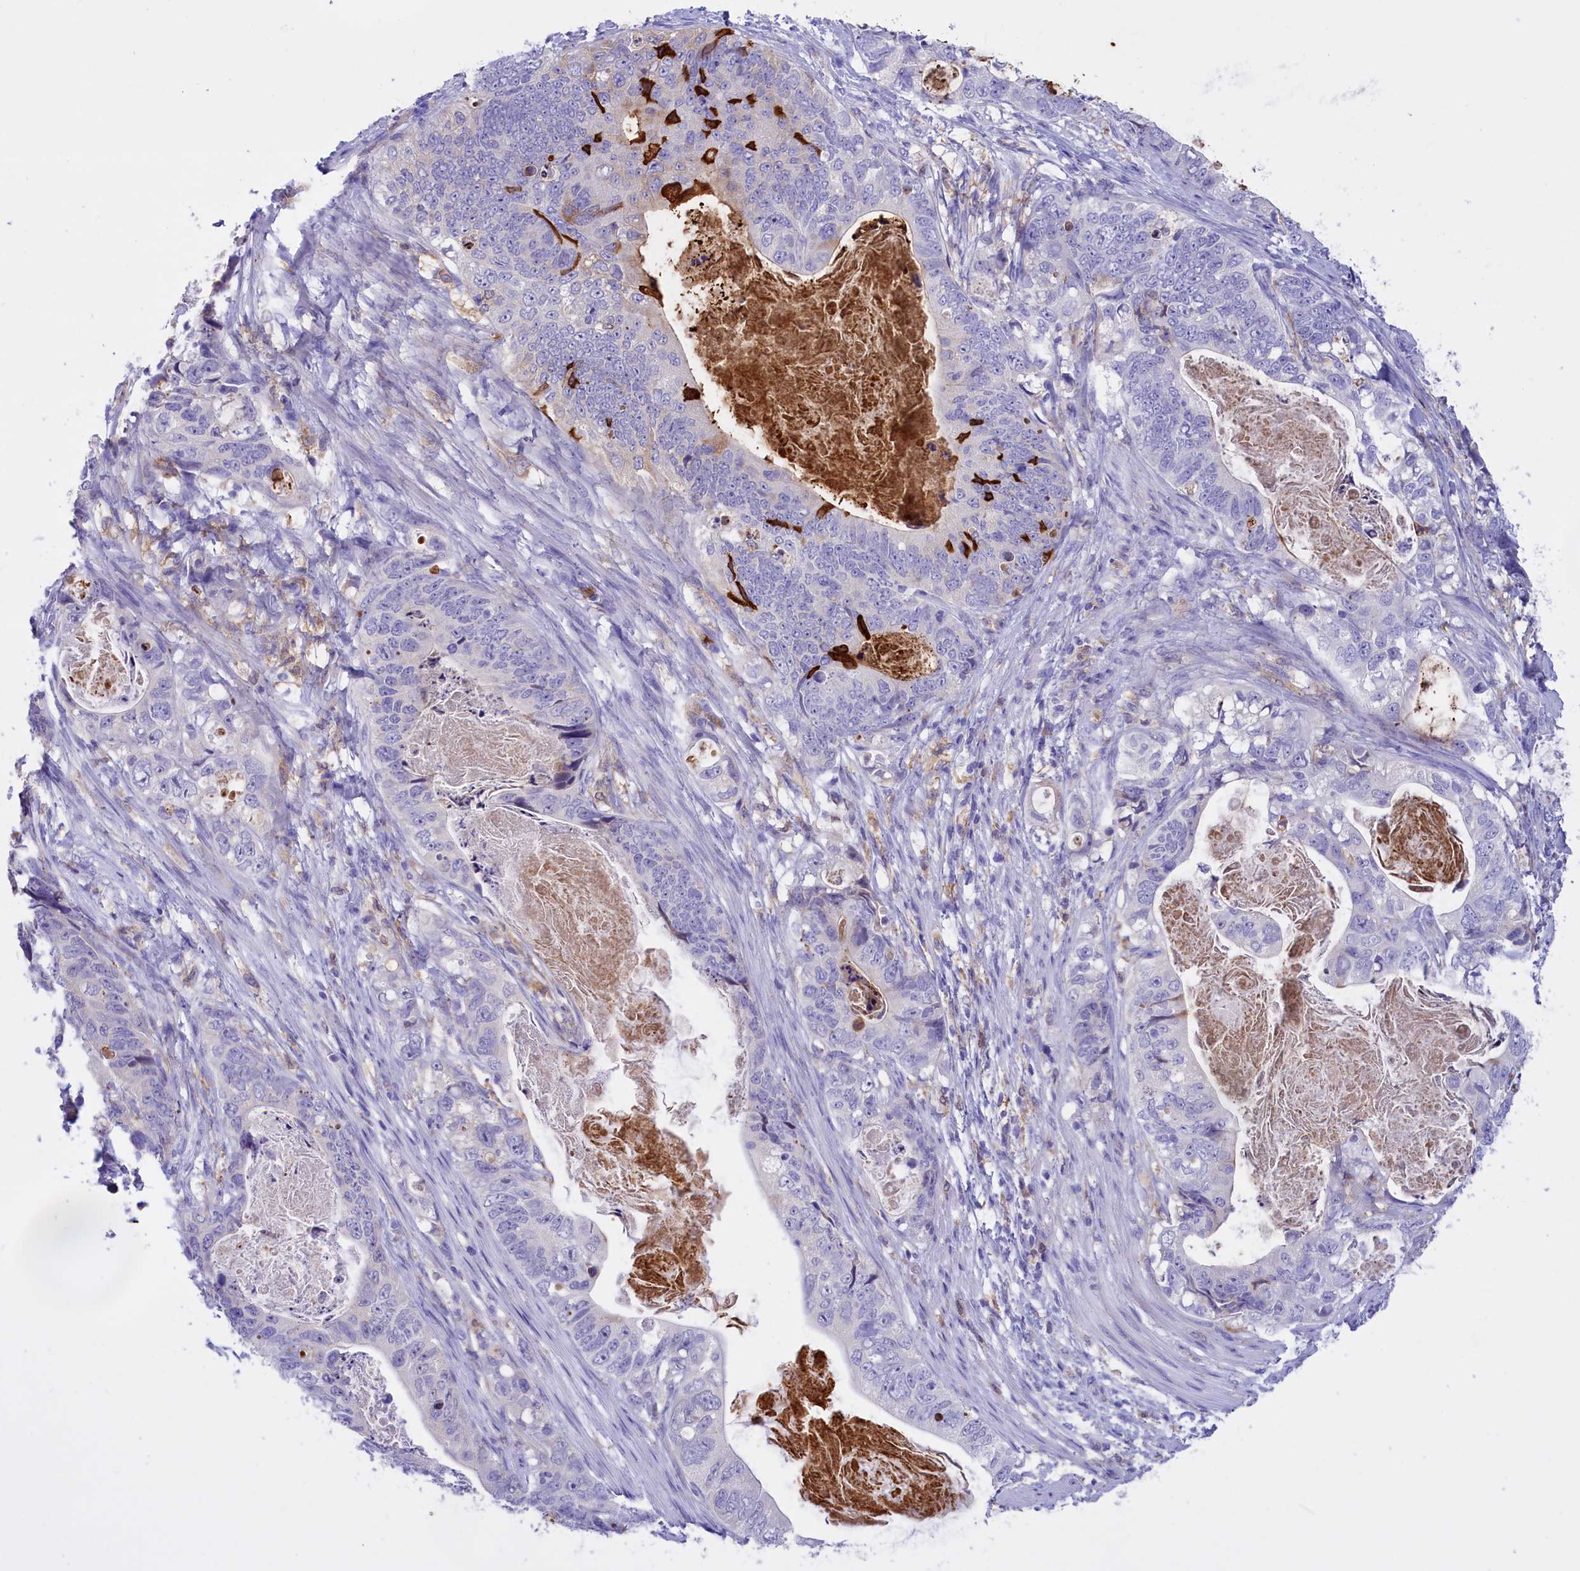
{"staining": {"intensity": "negative", "quantity": "none", "location": "none"}, "tissue": "stomach cancer", "cell_type": "Tumor cells", "image_type": "cancer", "snomed": [{"axis": "morphology", "description": "Normal tissue, NOS"}, {"axis": "morphology", "description": "Adenocarcinoma, NOS"}, {"axis": "topography", "description": "Stomach"}], "caption": "A high-resolution photomicrograph shows immunohistochemistry (IHC) staining of adenocarcinoma (stomach), which demonstrates no significant positivity in tumor cells. (Immunohistochemistry (ihc), brightfield microscopy, high magnification).", "gene": "FAM149B1", "patient": {"sex": "female", "age": 89}}